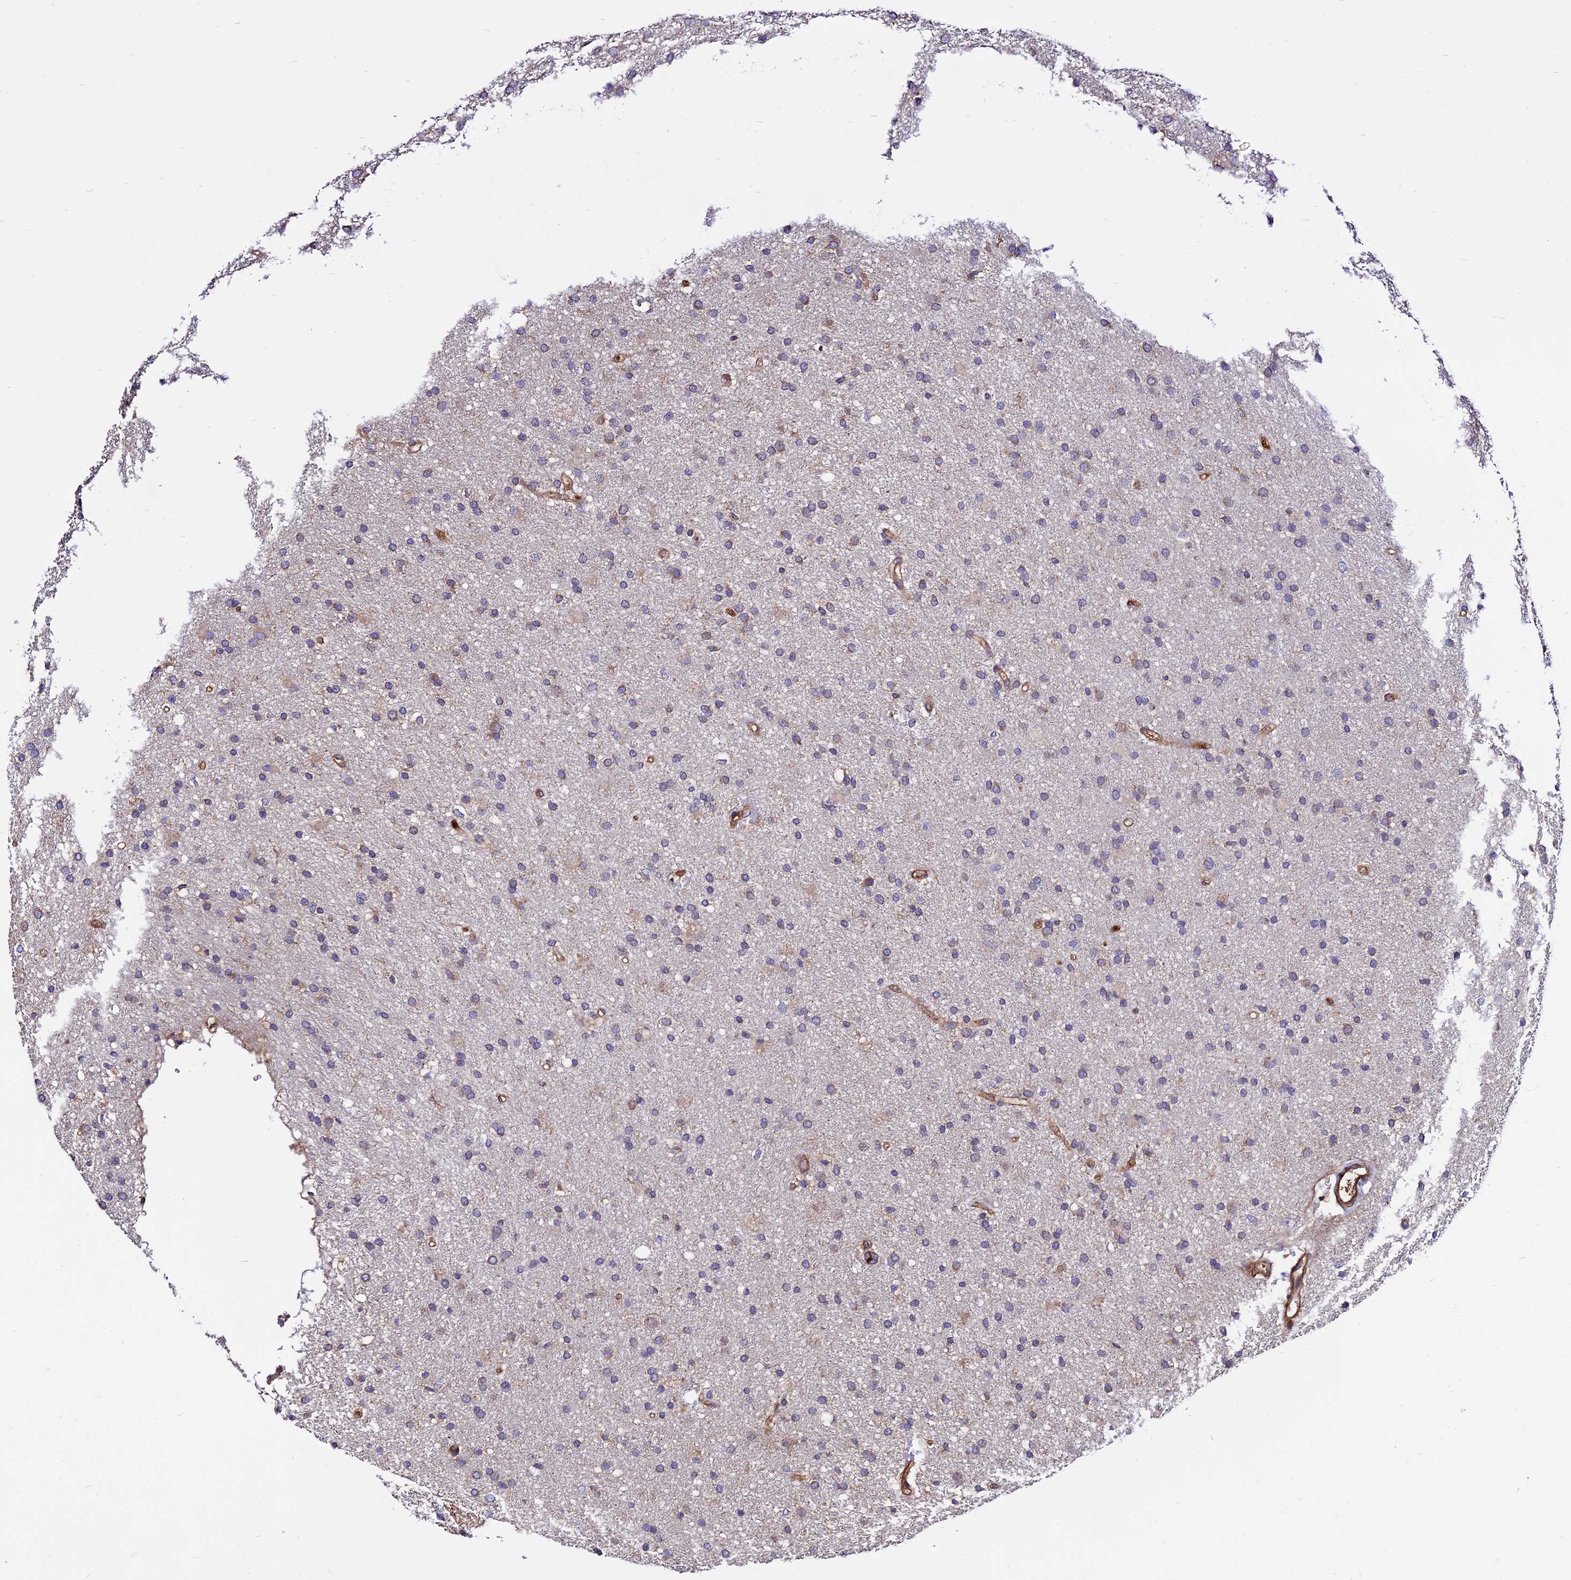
{"staining": {"intensity": "negative", "quantity": "none", "location": "none"}, "tissue": "glioma", "cell_type": "Tumor cells", "image_type": "cancer", "snomed": [{"axis": "morphology", "description": "Glioma, malignant, High grade"}, {"axis": "topography", "description": "Brain"}], "caption": "Immunohistochemistry (IHC) photomicrograph of glioma stained for a protein (brown), which exhibits no expression in tumor cells.", "gene": "PYM1", "patient": {"sex": "male", "age": 77}}